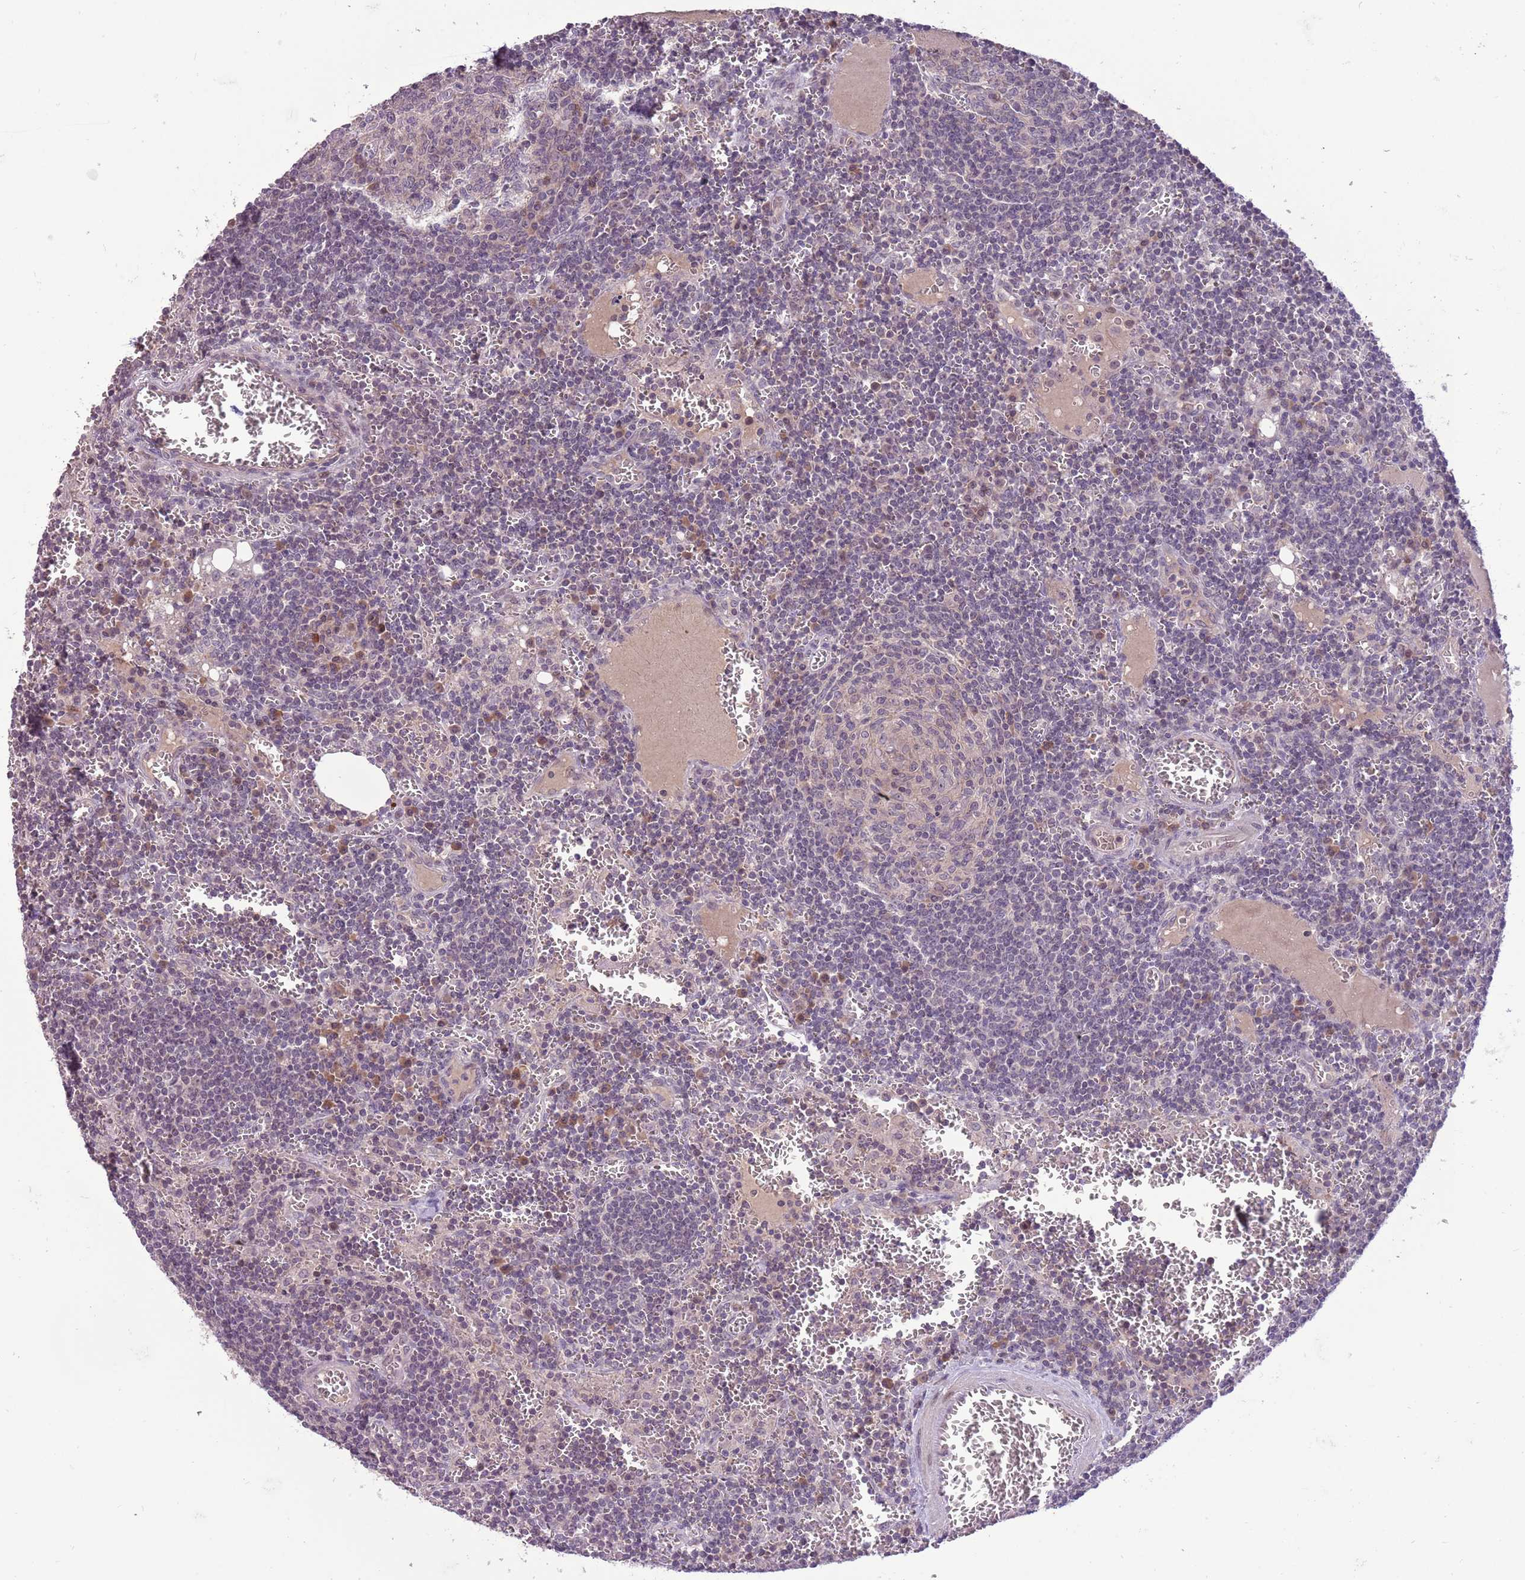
{"staining": {"intensity": "negative", "quantity": "none", "location": "none"}, "tissue": "lymph node", "cell_type": "Germinal center cells", "image_type": "normal", "snomed": [{"axis": "morphology", "description": "Normal tissue, NOS"}, {"axis": "topography", "description": "Lymph node"}], "caption": "This is a image of IHC staining of unremarkable lymph node, which shows no staining in germinal center cells.", "gene": "SHROOM3", "patient": {"sex": "female", "age": 73}}